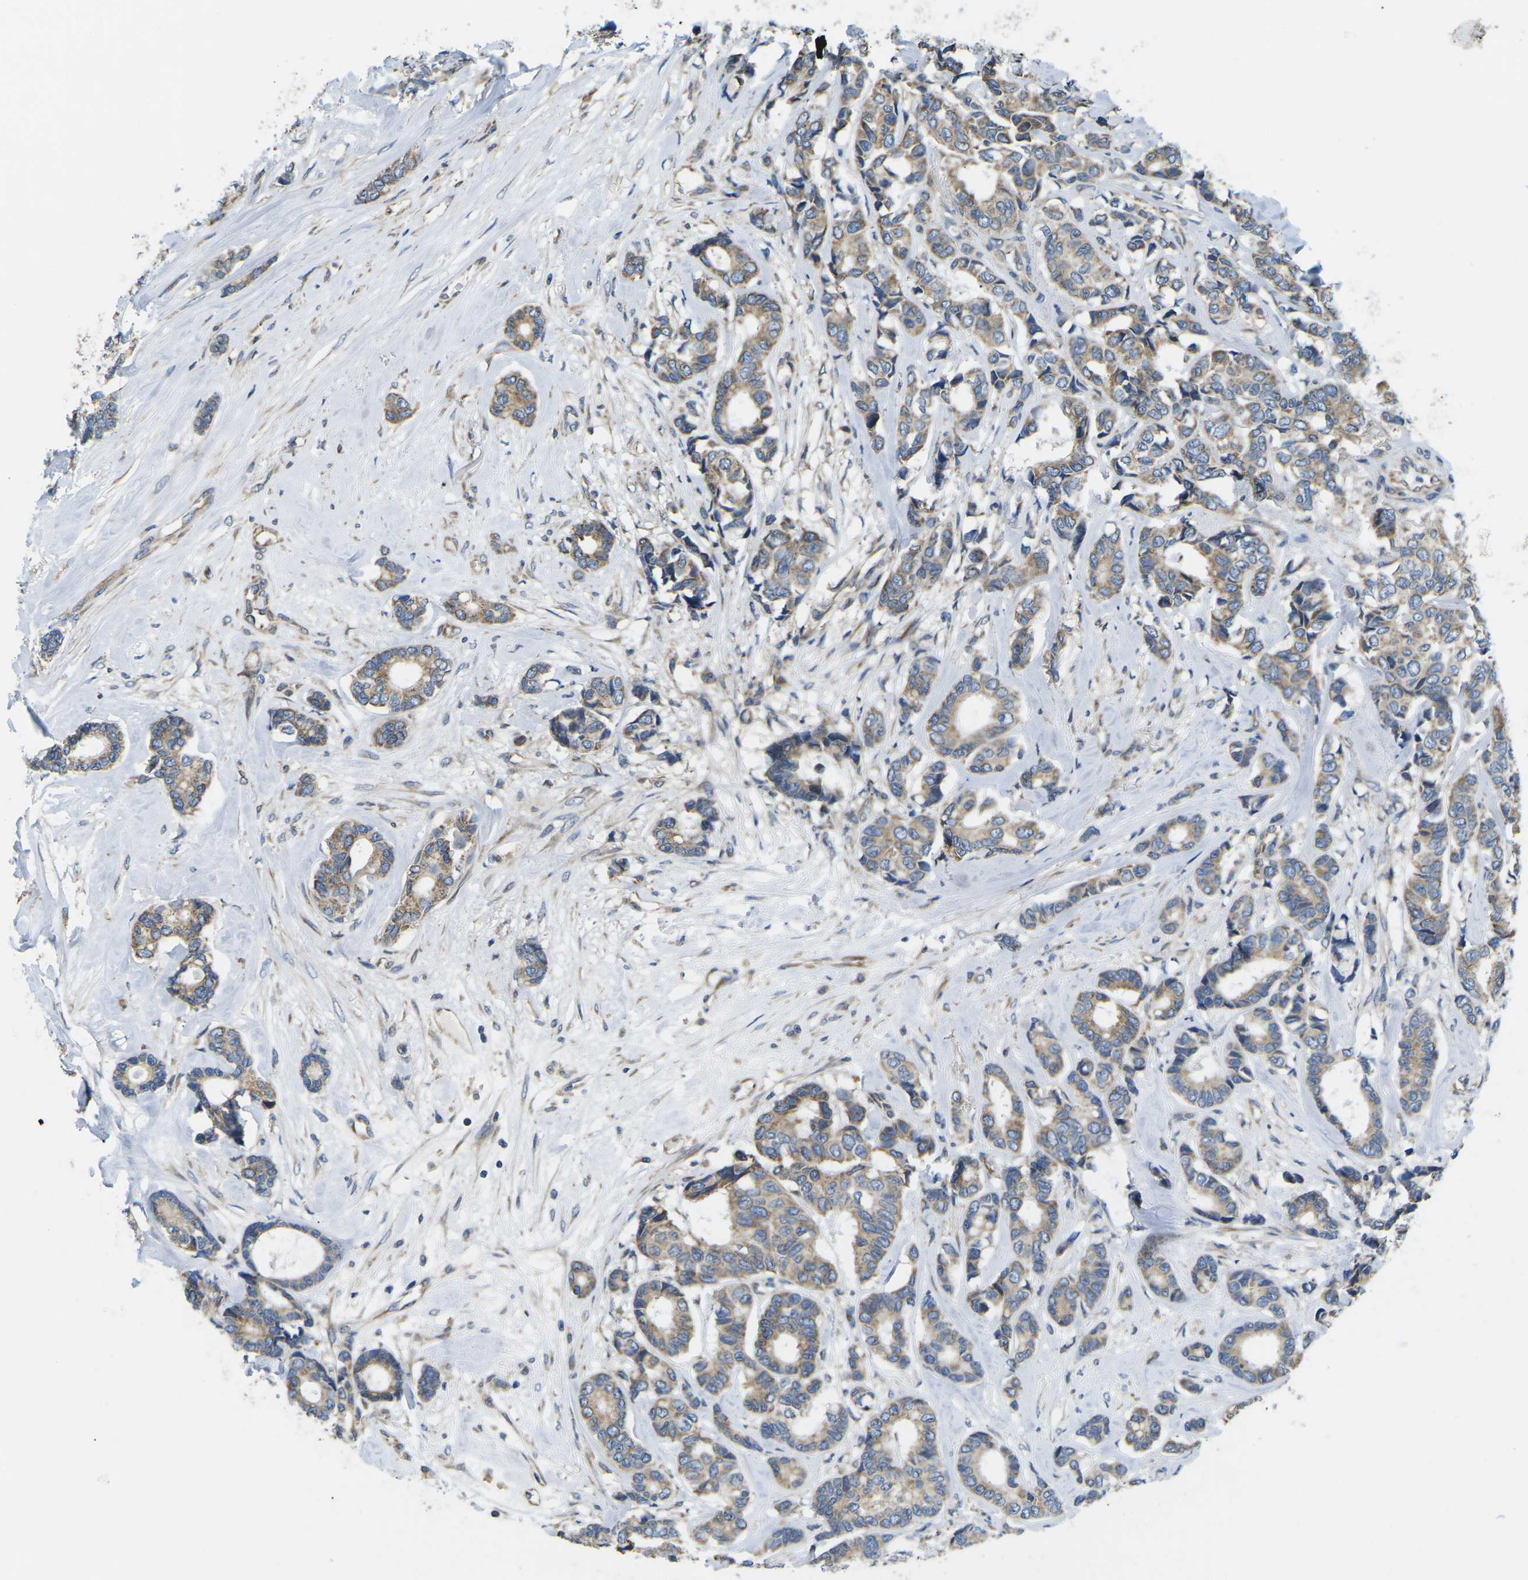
{"staining": {"intensity": "moderate", "quantity": ">75%", "location": "cytoplasmic/membranous"}, "tissue": "breast cancer", "cell_type": "Tumor cells", "image_type": "cancer", "snomed": [{"axis": "morphology", "description": "Duct carcinoma"}, {"axis": "topography", "description": "Breast"}], "caption": "Brown immunohistochemical staining in human breast cancer shows moderate cytoplasmic/membranous positivity in approximately >75% of tumor cells.", "gene": "TMEFF2", "patient": {"sex": "female", "age": 87}}